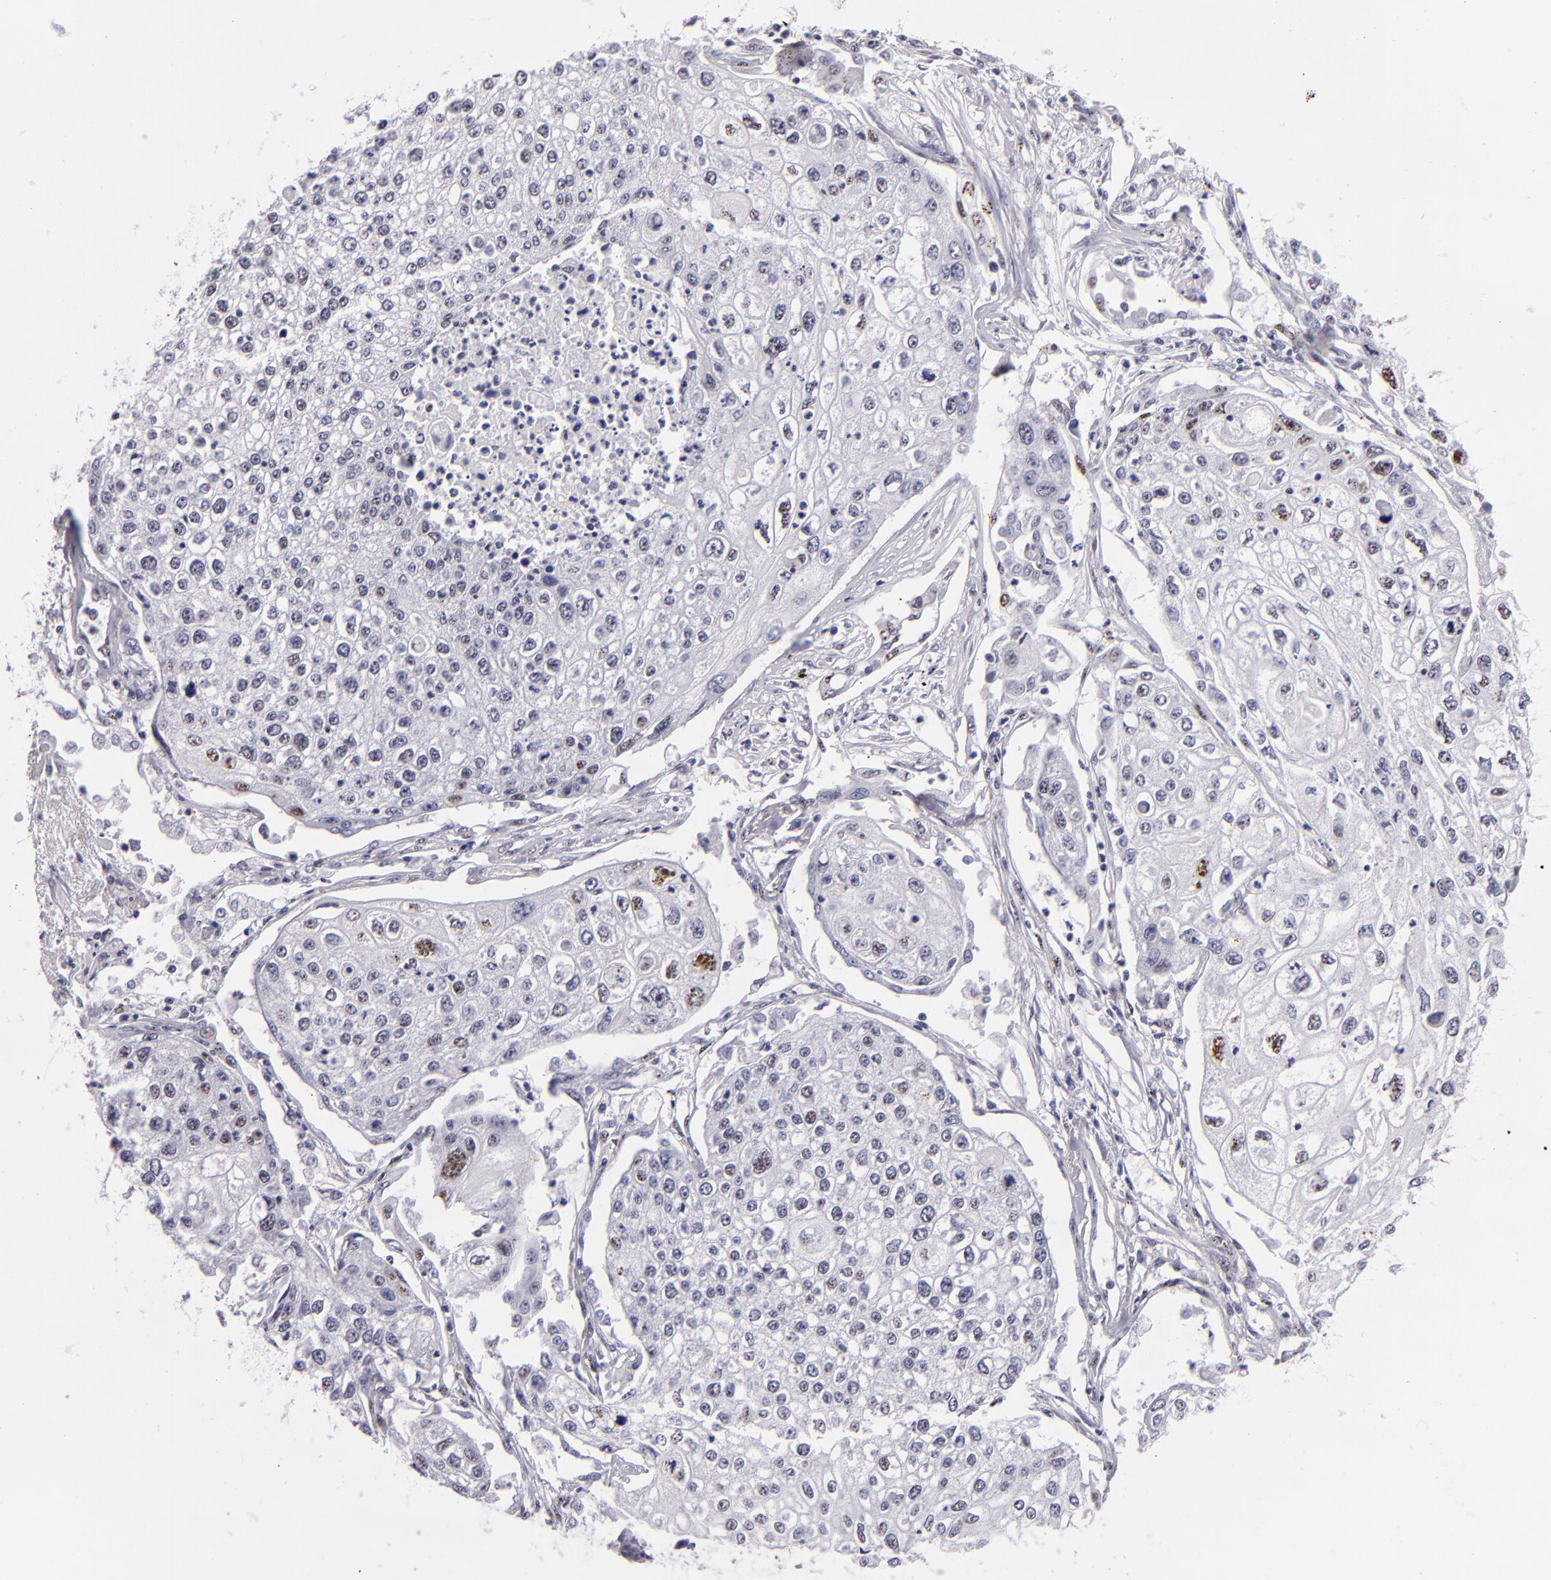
{"staining": {"intensity": "moderate", "quantity": "<25%", "location": "nuclear"}, "tissue": "lung cancer", "cell_type": "Tumor cells", "image_type": "cancer", "snomed": [{"axis": "morphology", "description": "Squamous cell carcinoma, NOS"}, {"axis": "topography", "description": "Lung"}], "caption": "DAB immunohistochemical staining of human squamous cell carcinoma (lung) exhibits moderate nuclear protein positivity in about <25% of tumor cells.", "gene": "TOP3A", "patient": {"sex": "male", "age": 75}}